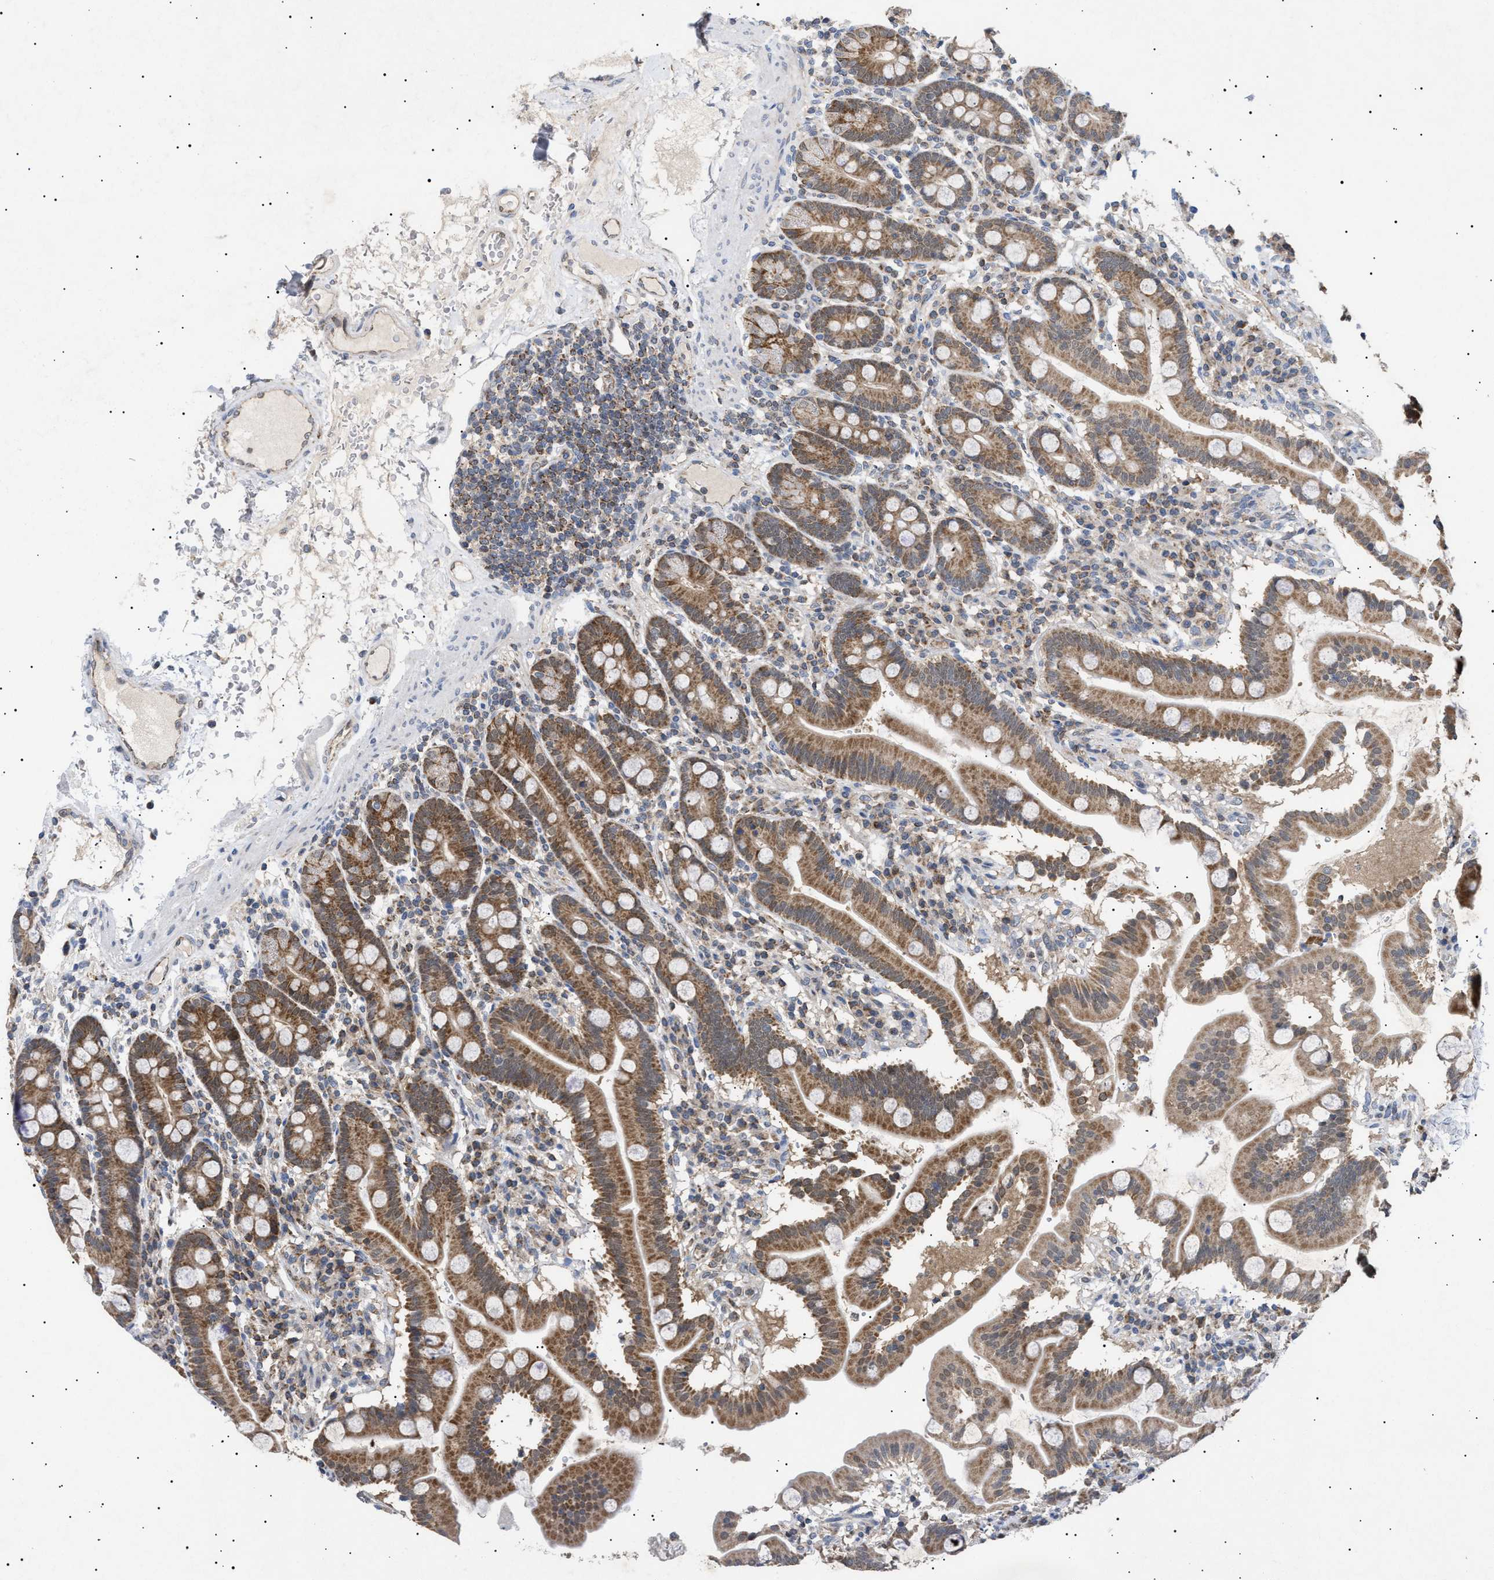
{"staining": {"intensity": "strong", "quantity": ">75%", "location": "cytoplasmic/membranous"}, "tissue": "duodenum", "cell_type": "Glandular cells", "image_type": "normal", "snomed": [{"axis": "morphology", "description": "Normal tissue, NOS"}, {"axis": "topography", "description": "Duodenum"}], "caption": "Benign duodenum was stained to show a protein in brown. There is high levels of strong cytoplasmic/membranous expression in approximately >75% of glandular cells. Nuclei are stained in blue.", "gene": "SIRT5", "patient": {"sex": "male", "age": 50}}